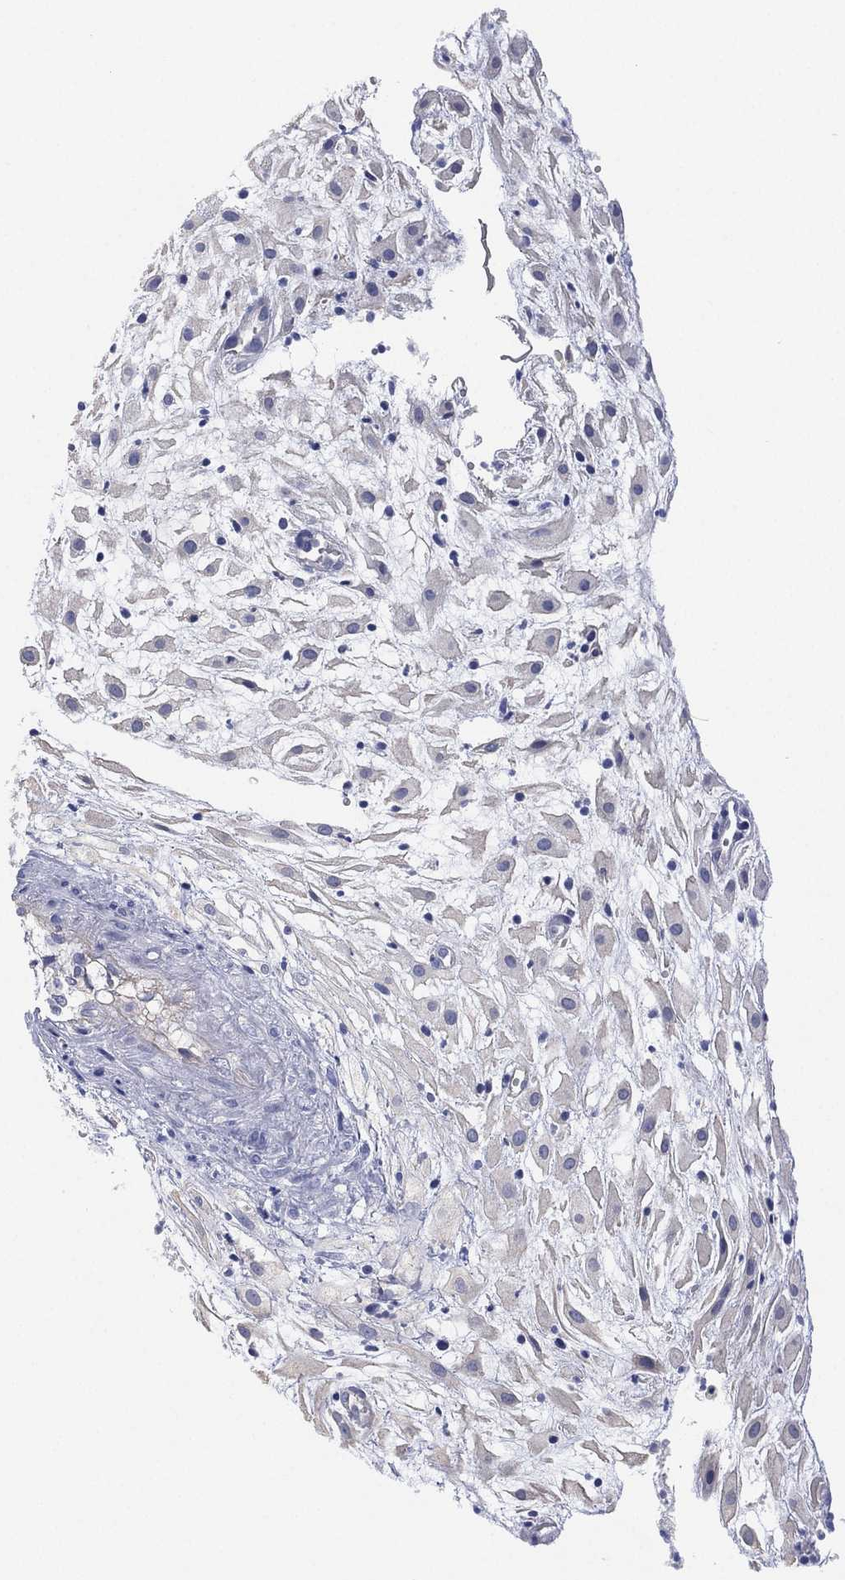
{"staining": {"intensity": "negative", "quantity": "none", "location": "none"}, "tissue": "placenta", "cell_type": "Decidual cells", "image_type": "normal", "snomed": [{"axis": "morphology", "description": "Normal tissue, NOS"}, {"axis": "topography", "description": "Placenta"}], "caption": "This is a photomicrograph of immunohistochemistry staining of normal placenta, which shows no staining in decidual cells.", "gene": "CCDC70", "patient": {"sex": "female", "age": 24}}